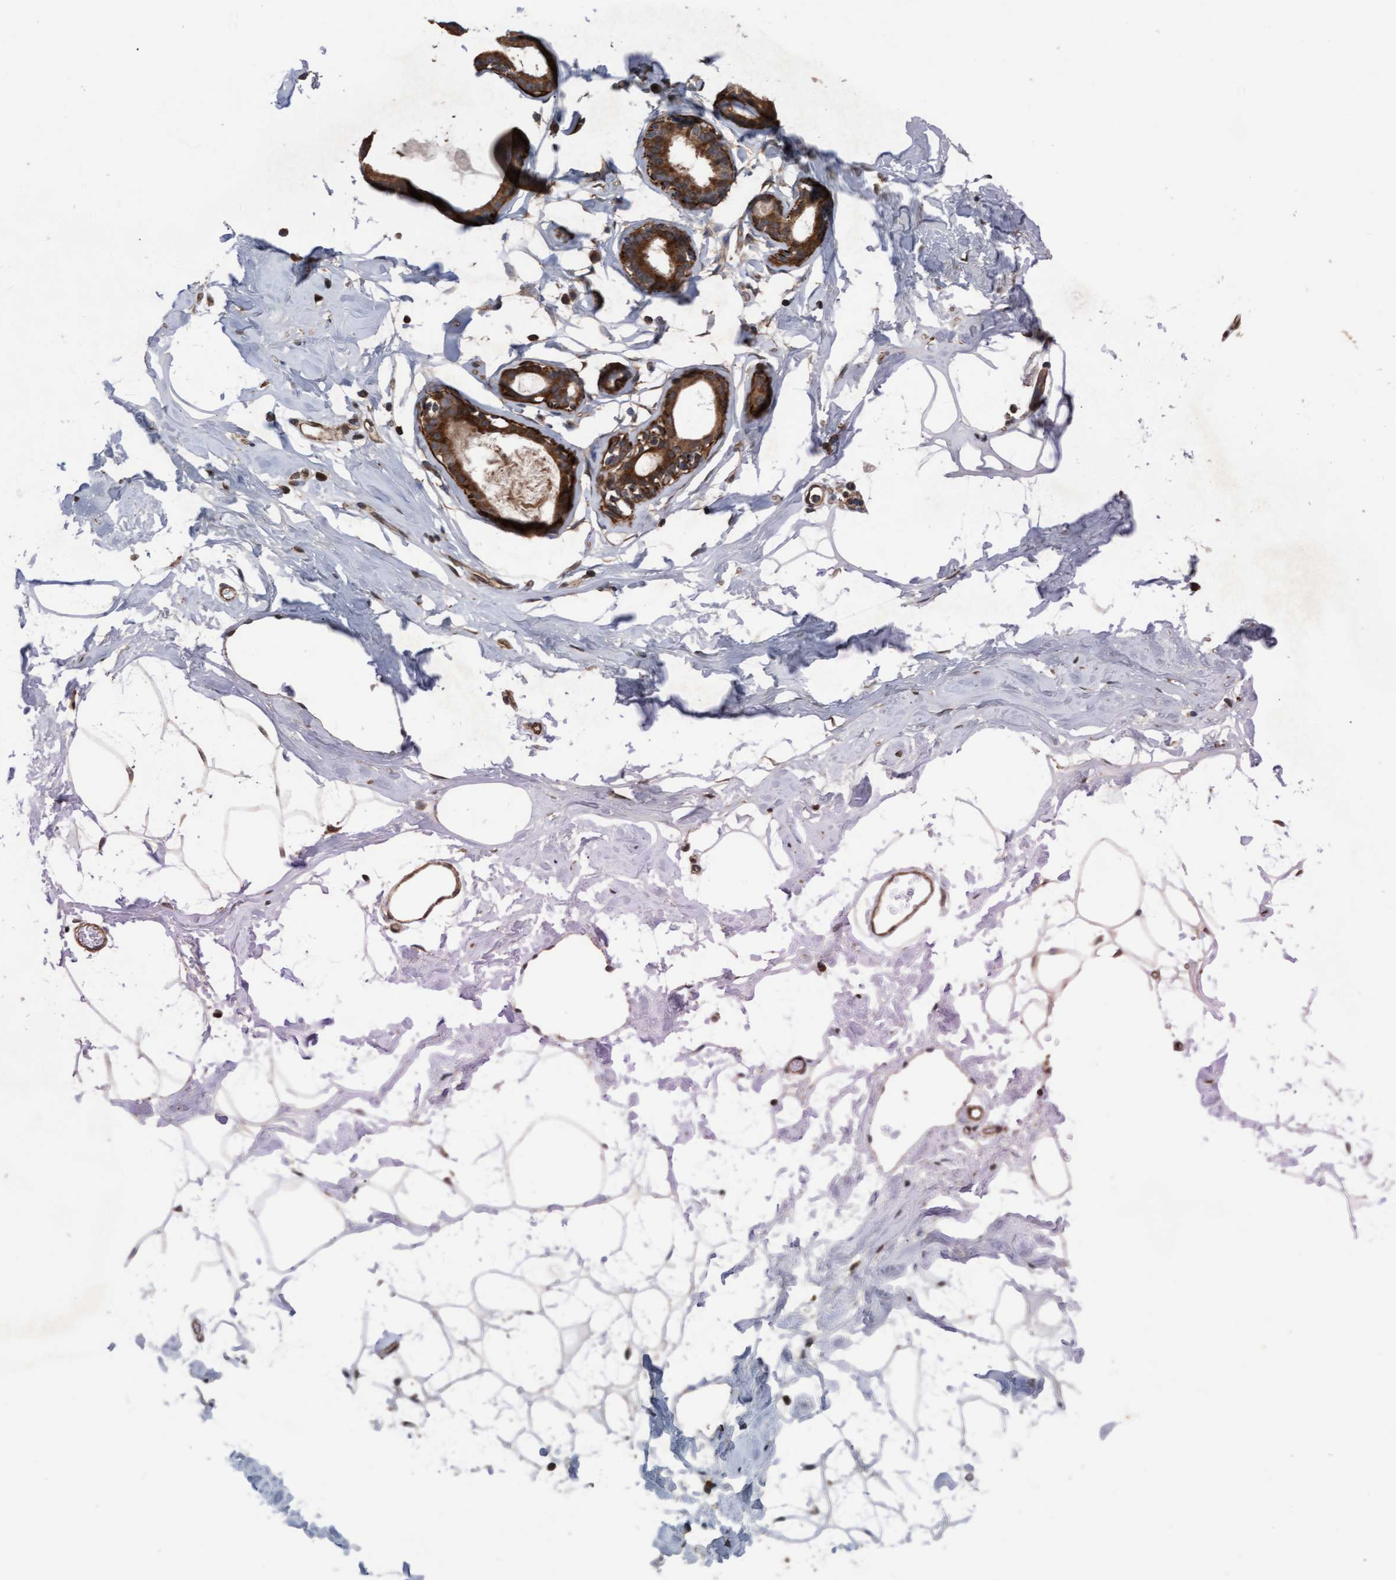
{"staining": {"intensity": "moderate", "quantity": ">75%", "location": "cytoplasmic/membranous"}, "tissue": "adipose tissue", "cell_type": "Adipocytes", "image_type": "normal", "snomed": [{"axis": "morphology", "description": "Normal tissue, NOS"}, {"axis": "morphology", "description": "Fibrosis, NOS"}, {"axis": "topography", "description": "Breast"}, {"axis": "topography", "description": "Adipose tissue"}], "caption": "Immunohistochemical staining of benign human adipose tissue demonstrates >75% levels of moderate cytoplasmic/membranous protein staining in about >75% of adipocytes.", "gene": "GGT6", "patient": {"sex": "female", "age": 39}}